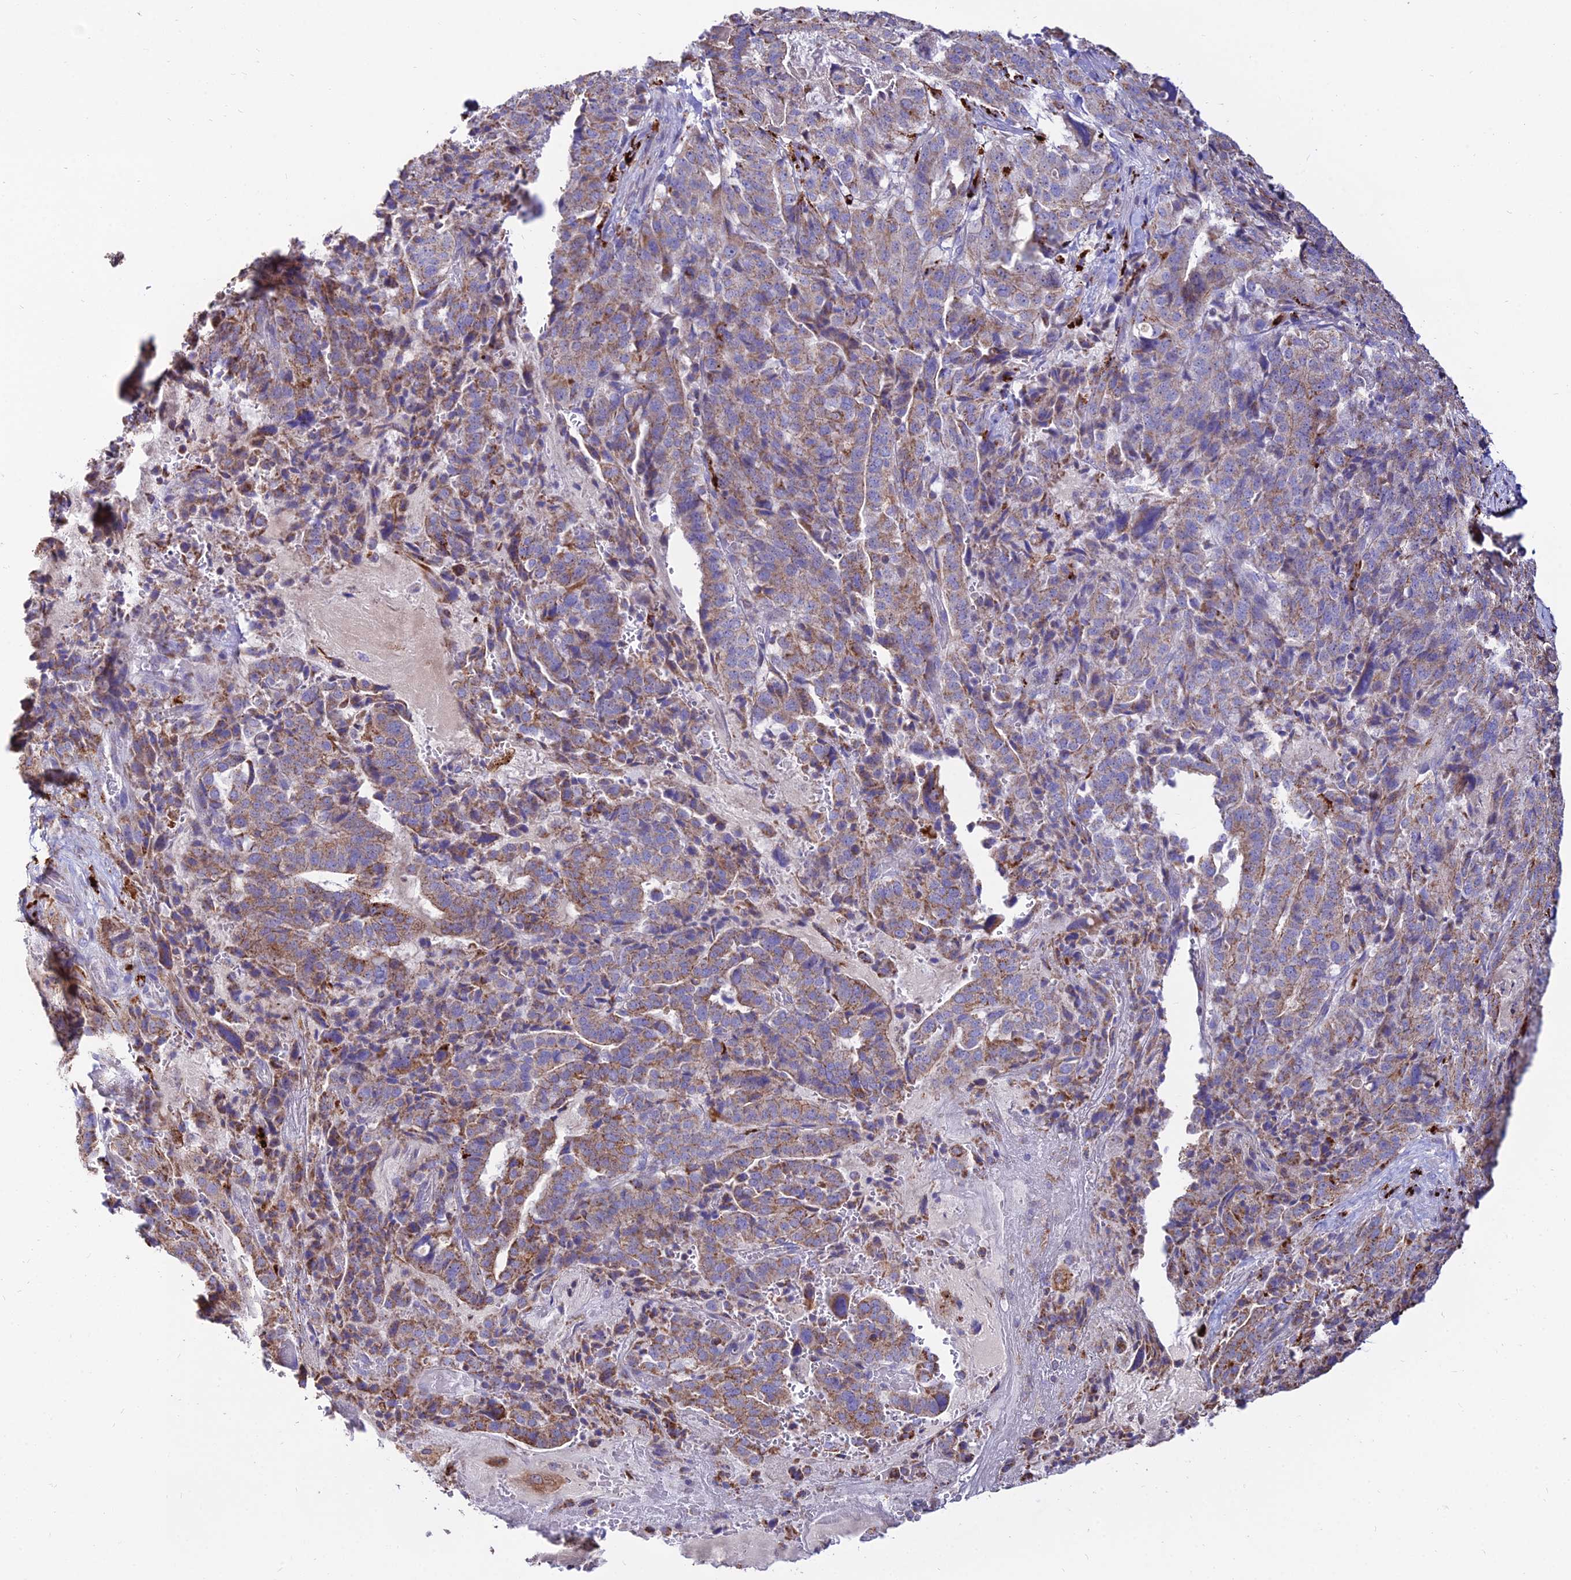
{"staining": {"intensity": "moderate", "quantity": "25%-75%", "location": "cytoplasmic/membranous"}, "tissue": "stomach cancer", "cell_type": "Tumor cells", "image_type": "cancer", "snomed": [{"axis": "morphology", "description": "Adenocarcinoma, NOS"}, {"axis": "topography", "description": "Stomach"}], "caption": "Tumor cells demonstrate moderate cytoplasmic/membranous expression in about 25%-75% of cells in adenocarcinoma (stomach). (DAB (3,3'-diaminobenzidine) IHC with brightfield microscopy, high magnification).", "gene": "PNLIPRP3", "patient": {"sex": "male", "age": 48}}